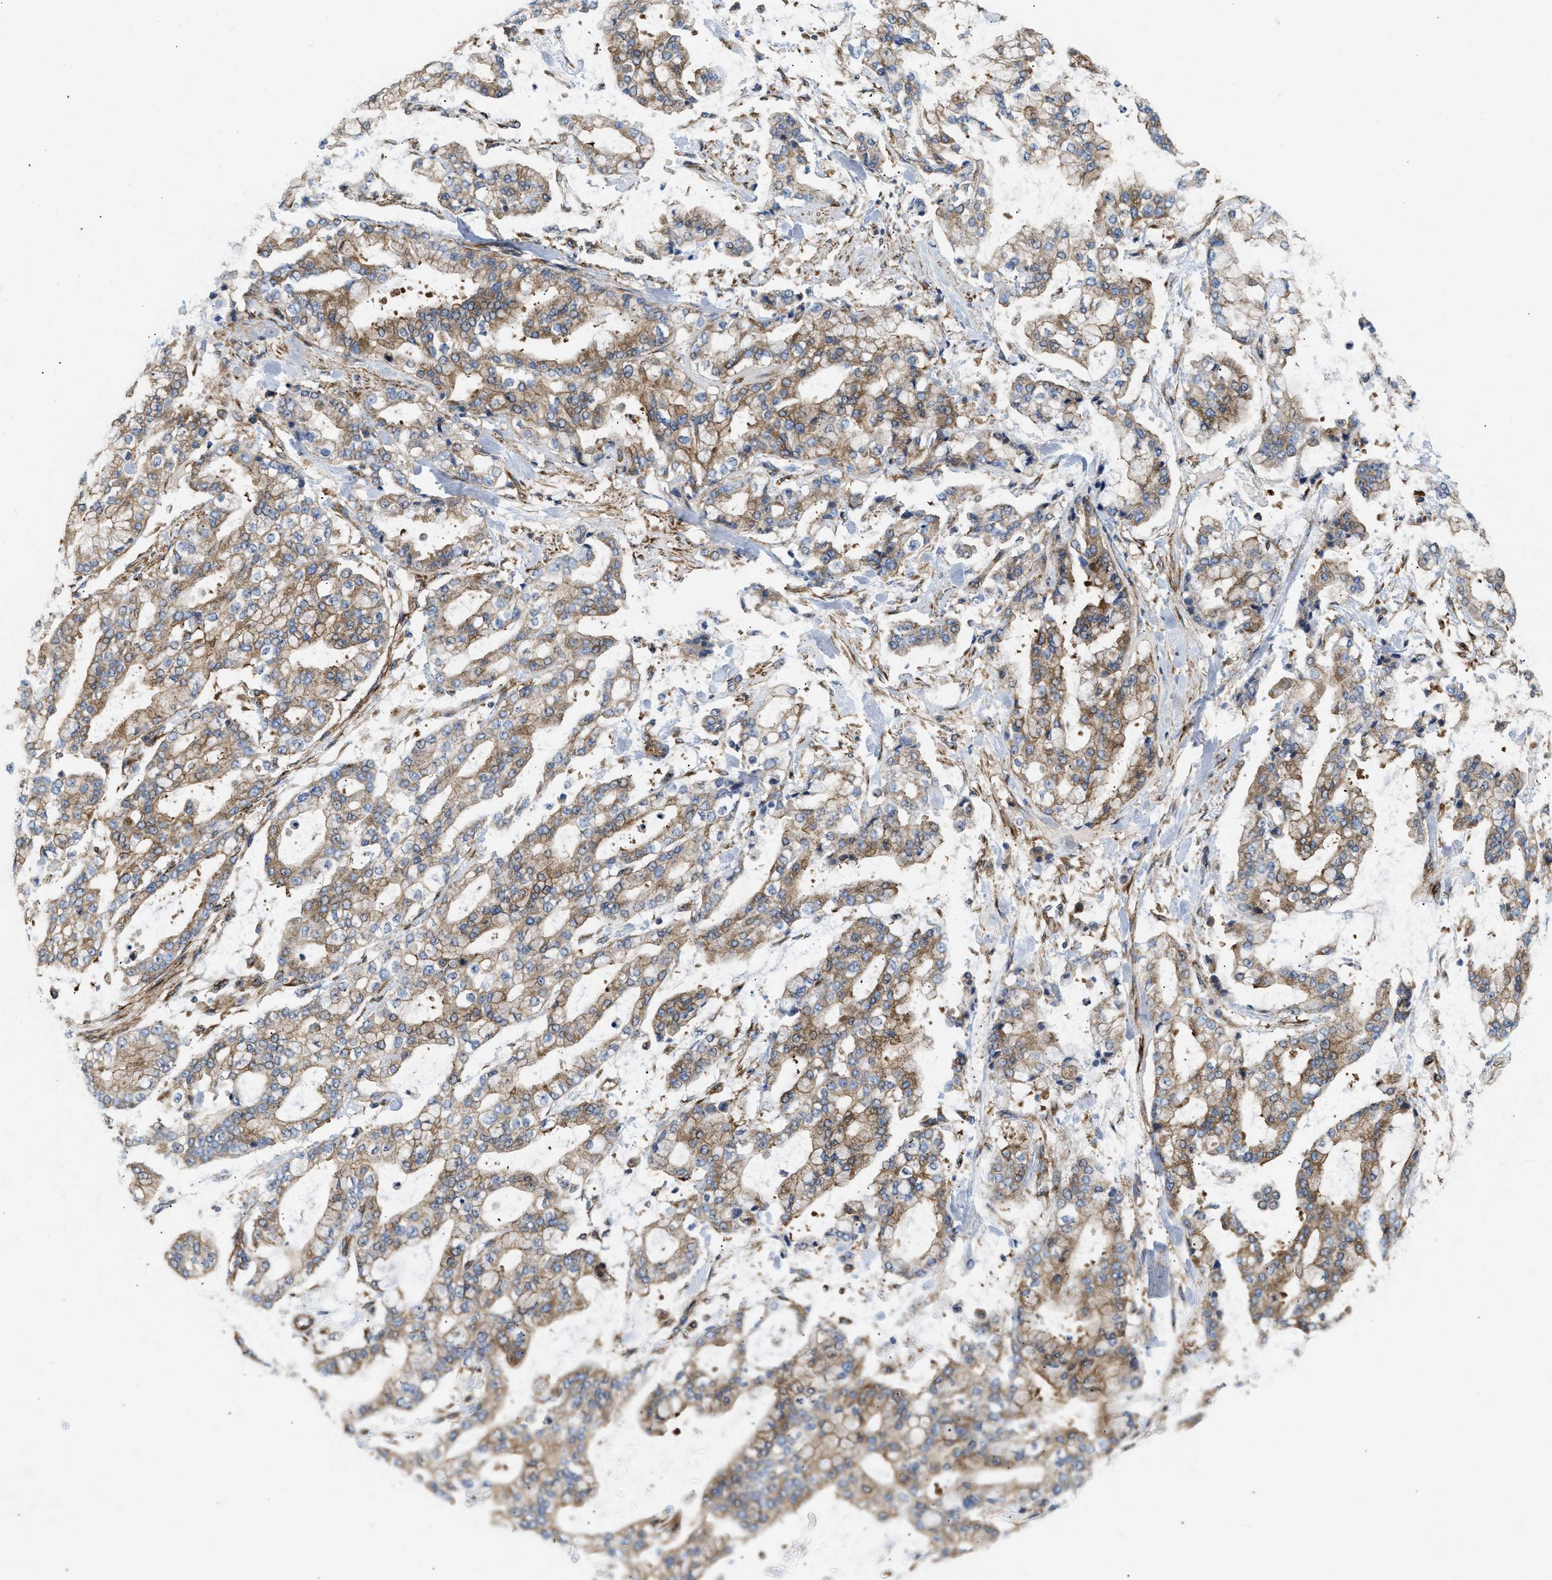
{"staining": {"intensity": "moderate", "quantity": ">75%", "location": "cytoplasmic/membranous"}, "tissue": "stomach cancer", "cell_type": "Tumor cells", "image_type": "cancer", "snomed": [{"axis": "morphology", "description": "Normal tissue, NOS"}, {"axis": "morphology", "description": "Adenocarcinoma, NOS"}, {"axis": "topography", "description": "Stomach, upper"}, {"axis": "topography", "description": "Stomach"}], "caption": "IHC (DAB (3,3'-diaminobenzidine)) staining of human stomach adenocarcinoma reveals moderate cytoplasmic/membranous protein expression in approximately >75% of tumor cells. (IHC, brightfield microscopy, high magnification).", "gene": "DCTN4", "patient": {"sex": "male", "age": 76}}